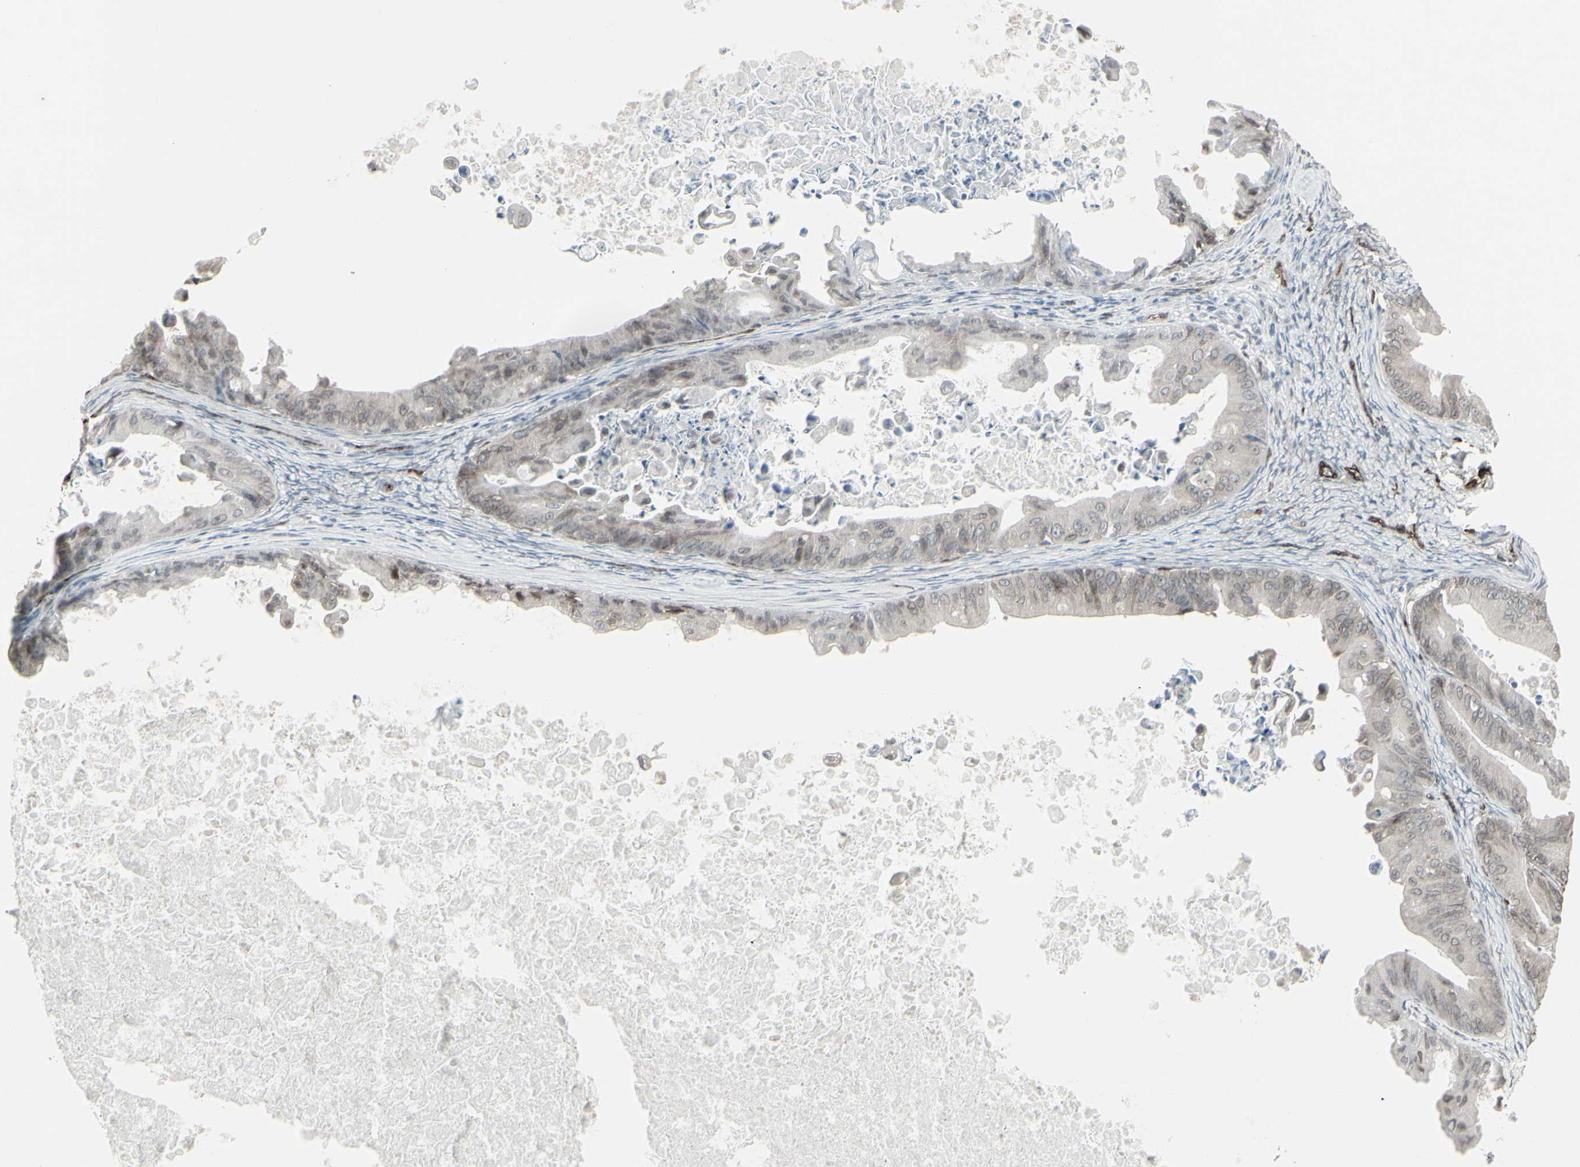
{"staining": {"intensity": "weak", "quantity": "<25%", "location": "cytoplasmic/membranous,nuclear"}, "tissue": "ovarian cancer", "cell_type": "Tumor cells", "image_type": "cancer", "snomed": [{"axis": "morphology", "description": "Cystadenocarcinoma, mucinous, NOS"}, {"axis": "topography", "description": "Ovary"}], "caption": "An IHC image of ovarian mucinous cystadenocarcinoma is shown. There is no staining in tumor cells of ovarian mucinous cystadenocarcinoma. (Immunohistochemistry (ihc), brightfield microscopy, high magnification).", "gene": "DTX3L", "patient": {"sex": "female", "age": 37}}